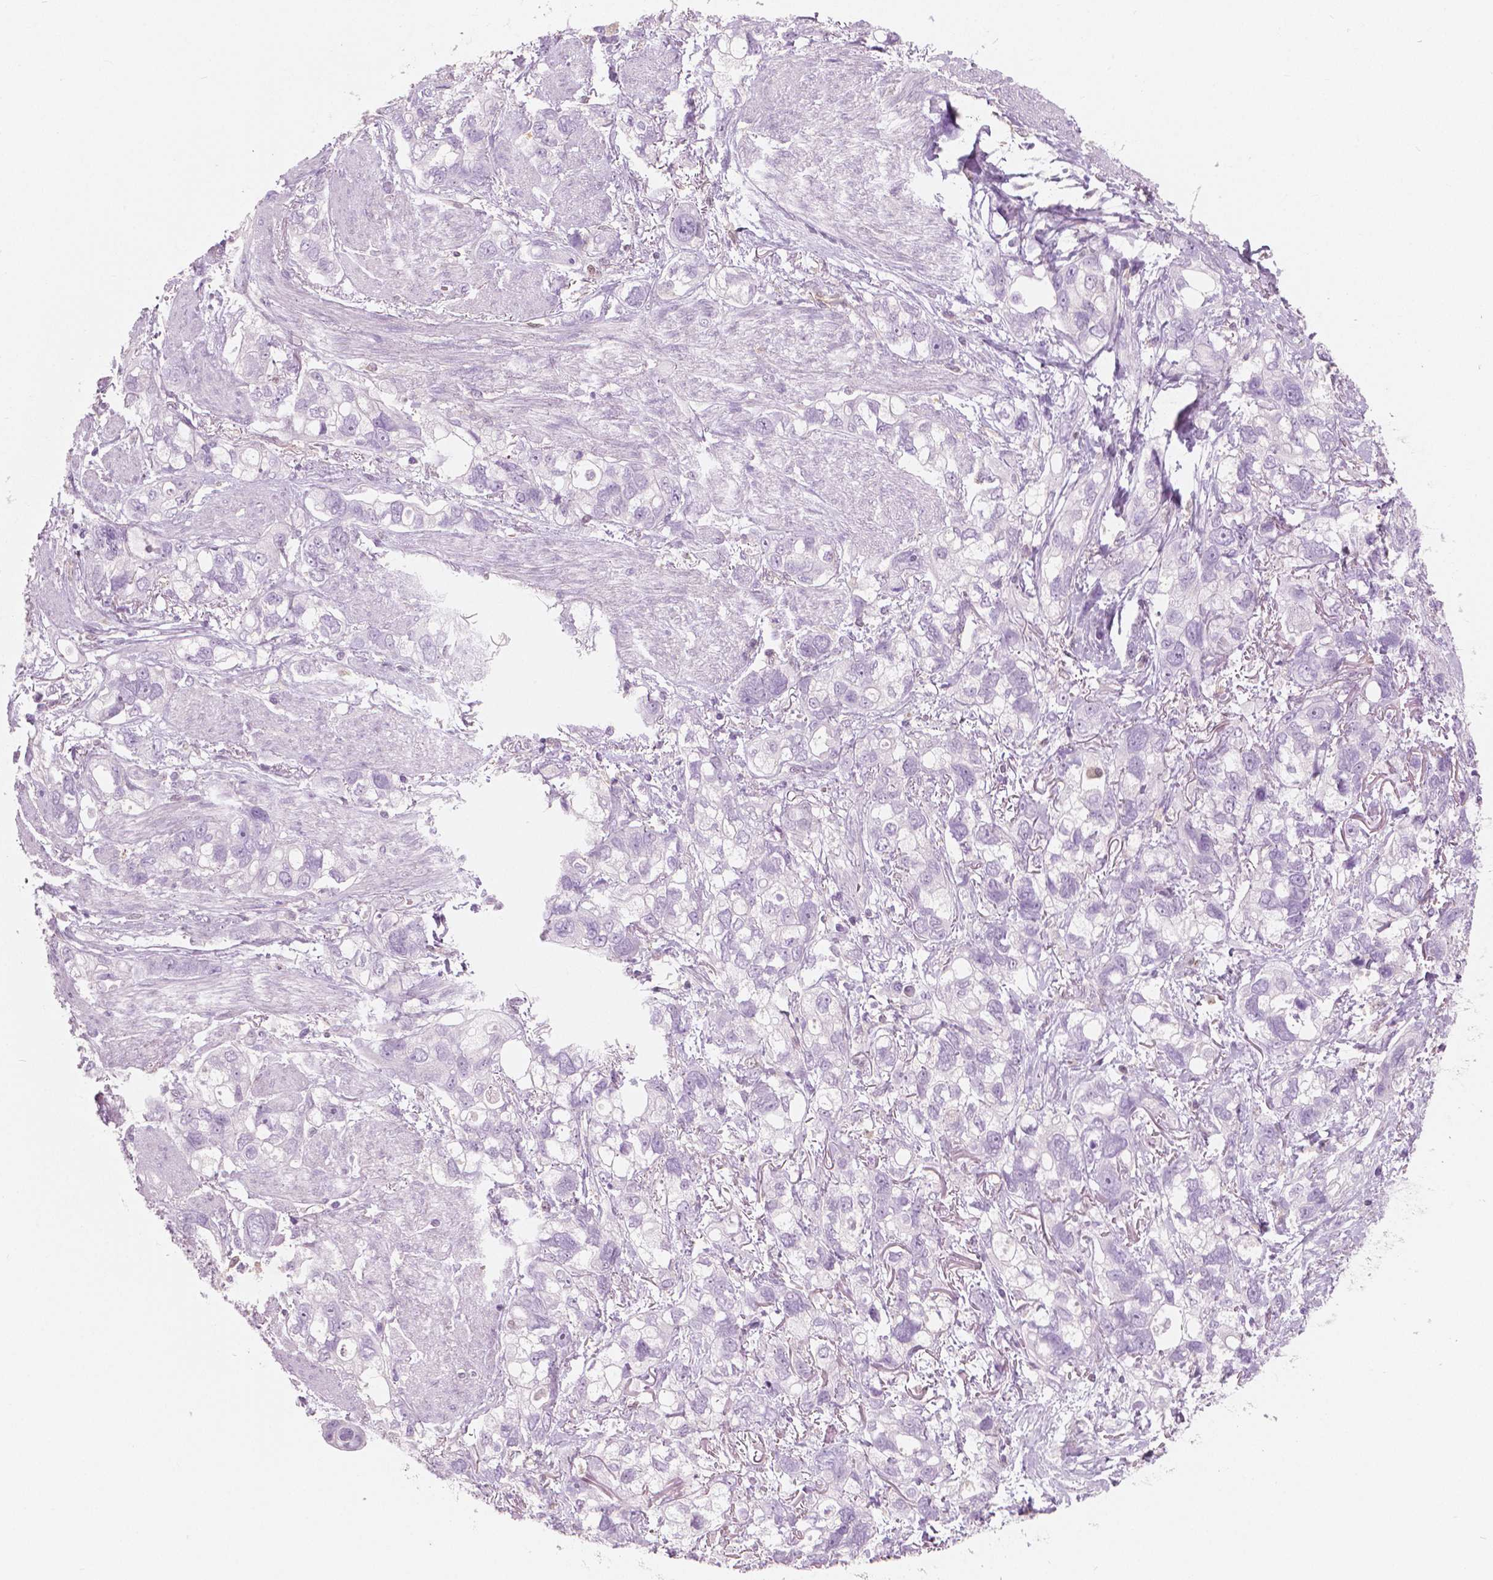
{"staining": {"intensity": "negative", "quantity": "none", "location": "none"}, "tissue": "stomach cancer", "cell_type": "Tumor cells", "image_type": "cancer", "snomed": [{"axis": "morphology", "description": "Adenocarcinoma, NOS"}, {"axis": "topography", "description": "Stomach, upper"}], "caption": "Adenocarcinoma (stomach) was stained to show a protein in brown. There is no significant staining in tumor cells.", "gene": "GALM", "patient": {"sex": "female", "age": 81}}